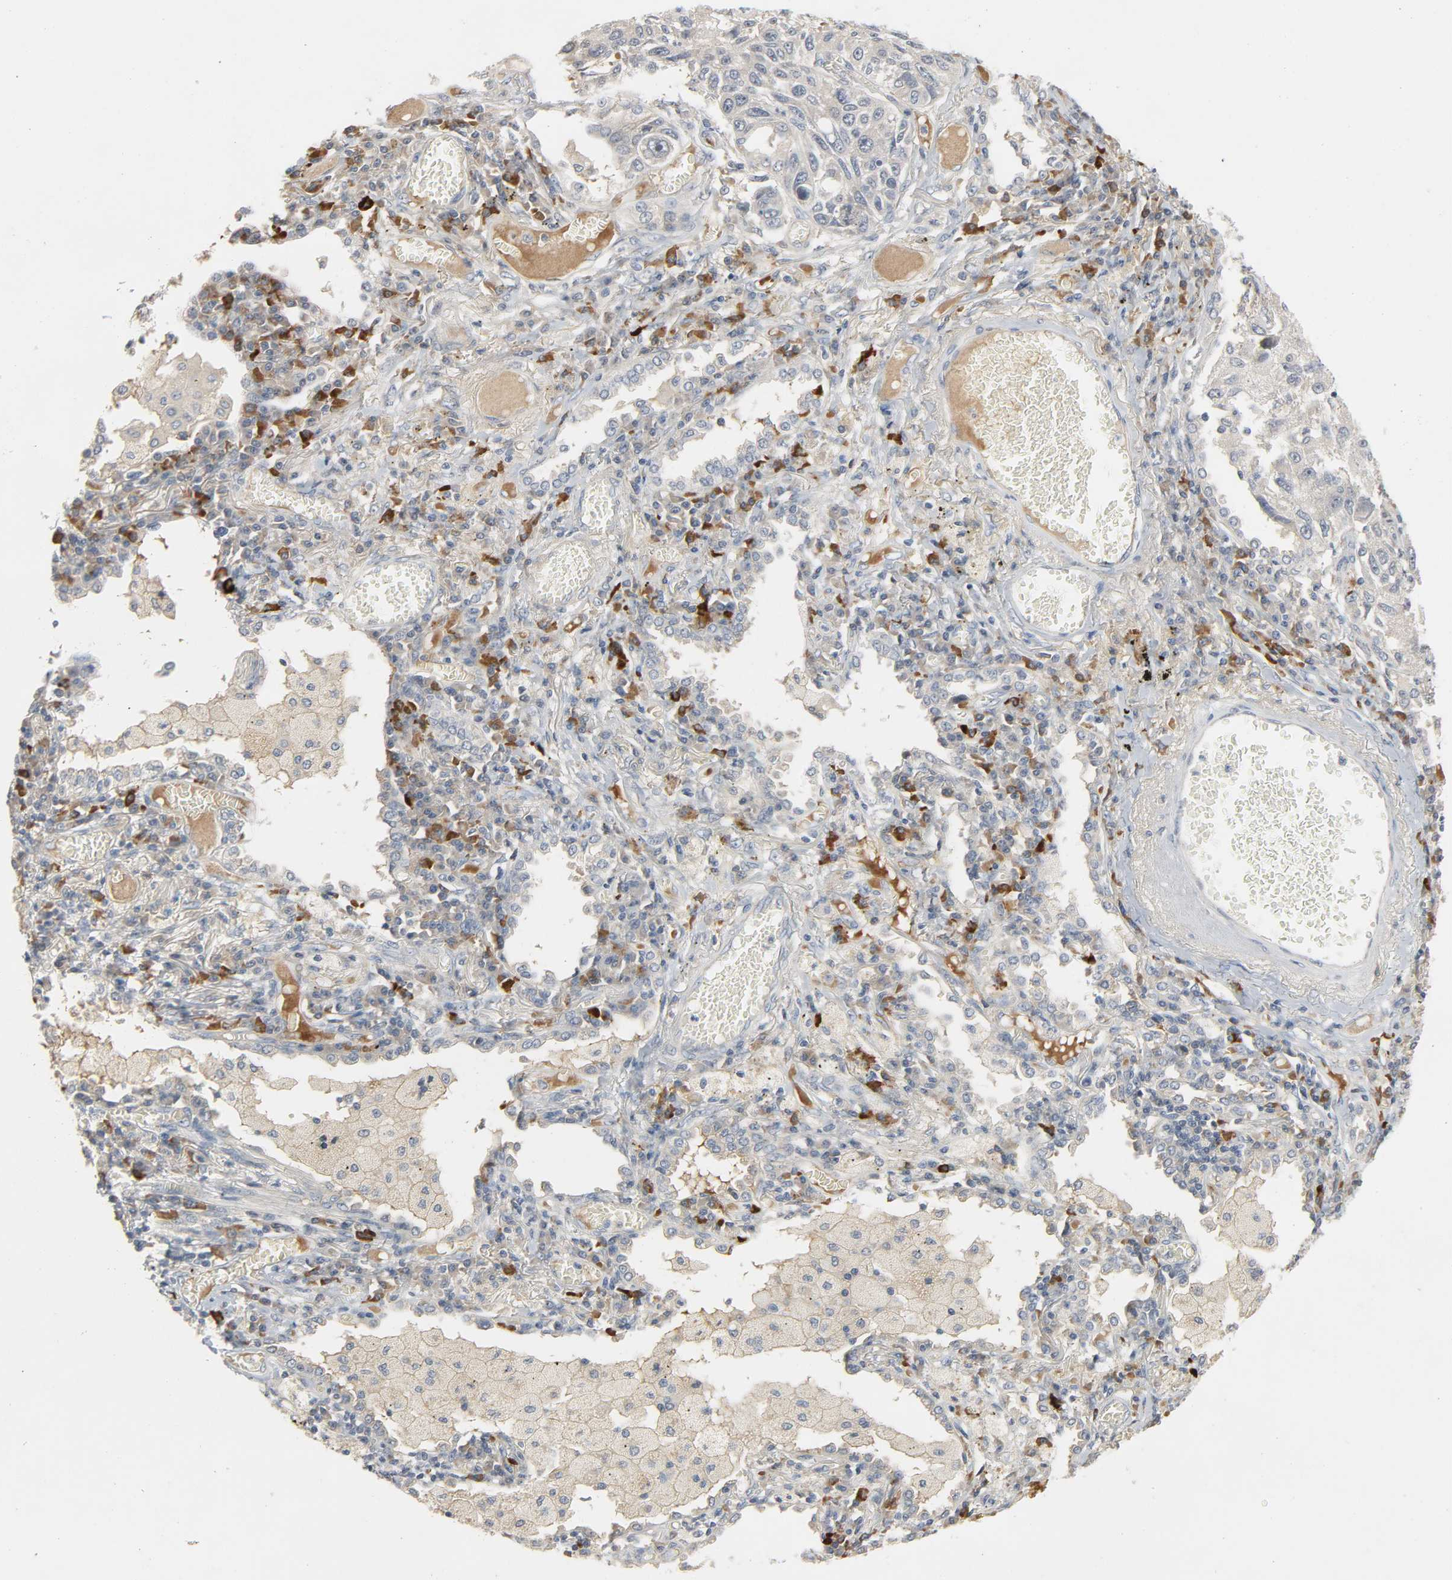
{"staining": {"intensity": "negative", "quantity": "none", "location": "none"}, "tissue": "lung cancer", "cell_type": "Tumor cells", "image_type": "cancer", "snomed": [{"axis": "morphology", "description": "Squamous cell carcinoma, NOS"}, {"axis": "topography", "description": "Lung"}], "caption": "Immunohistochemistry photomicrograph of neoplastic tissue: human squamous cell carcinoma (lung) stained with DAB (3,3'-diaminobenzidine) exhibits no significant protein expression in tumor cells.", "gene": "CD4", "patient": {"sex": "male", "age": 71}}